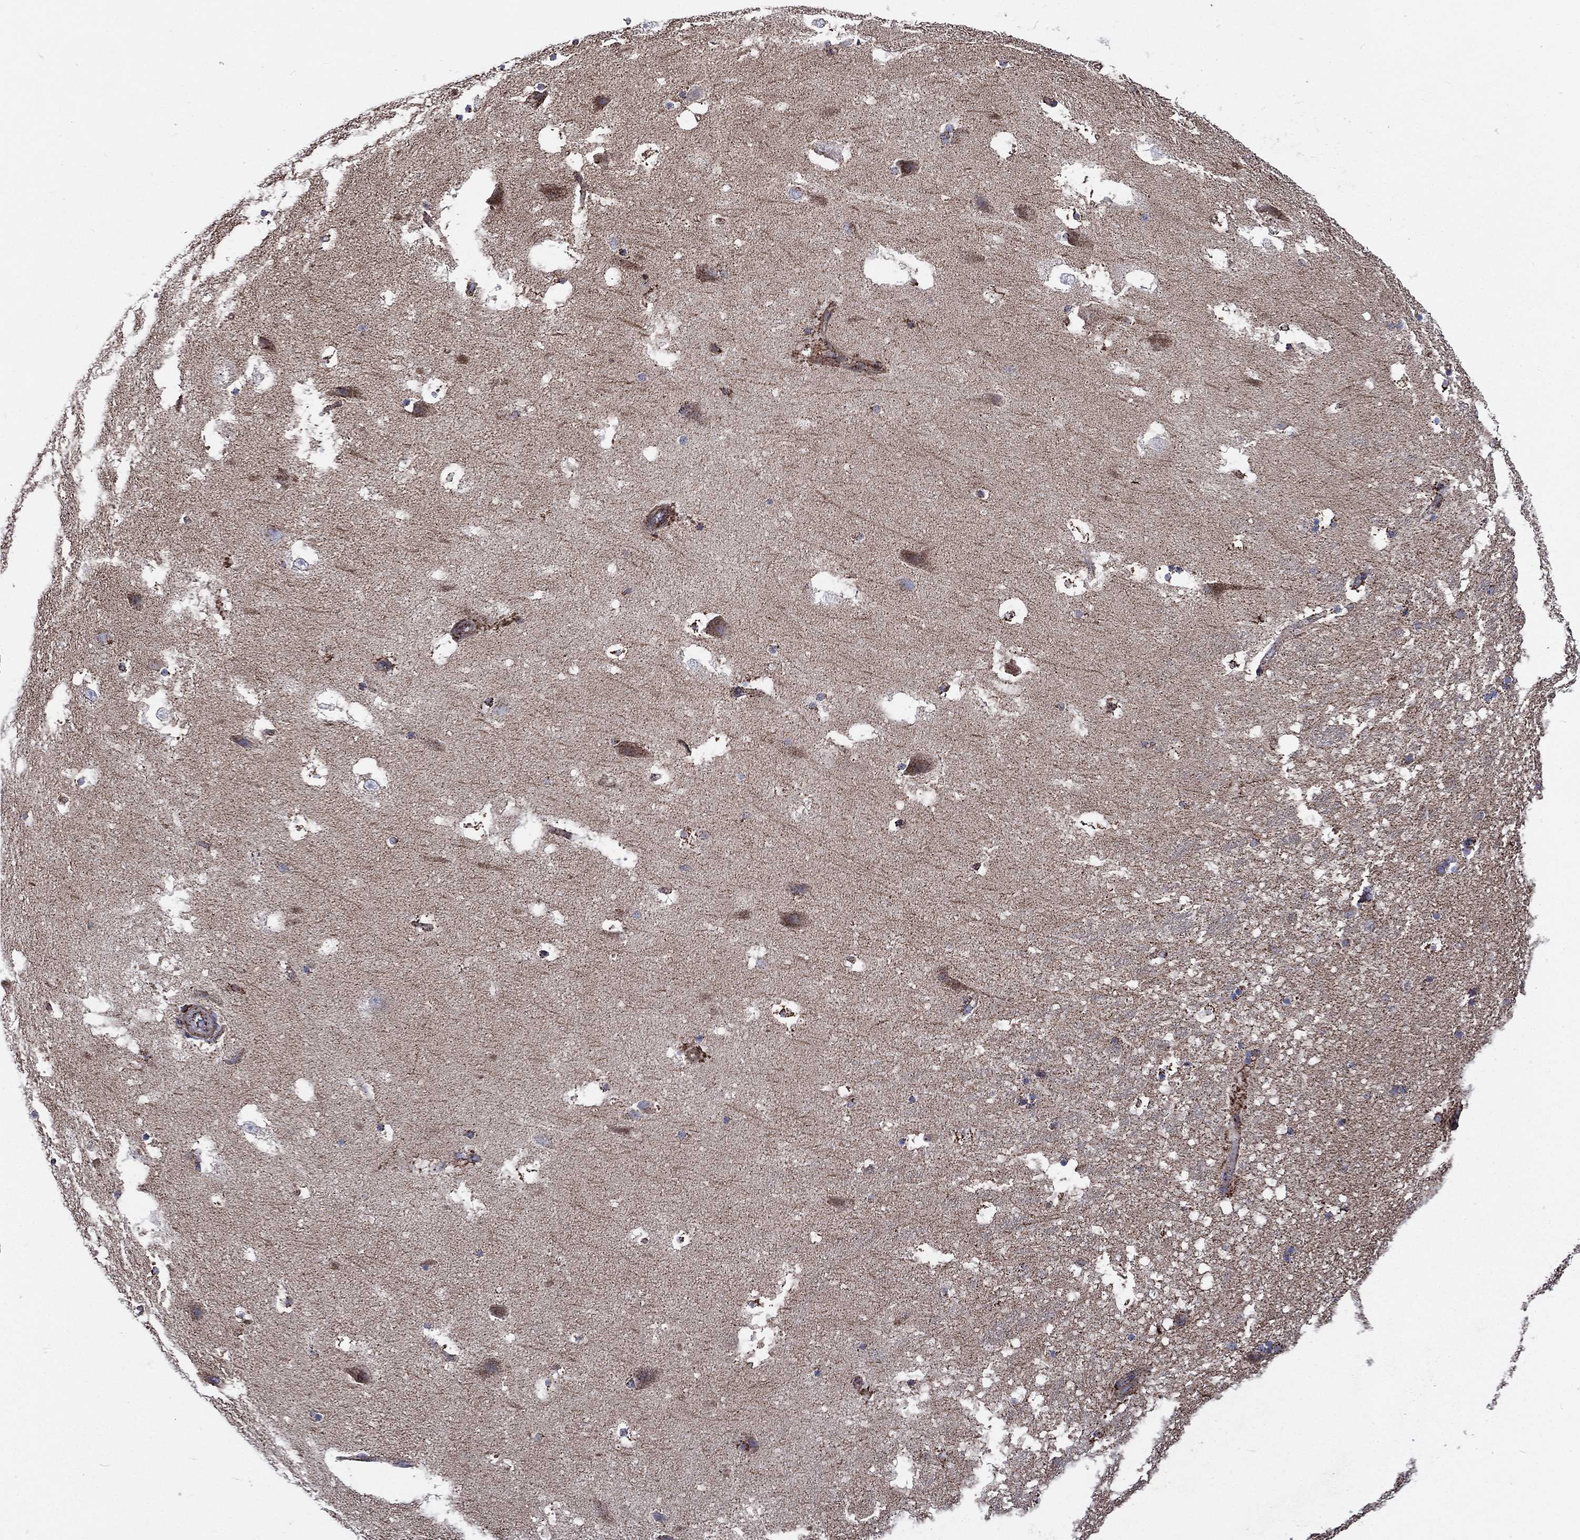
{"staining": {"intensity": "moderate", "quantity": "<25%", "location": "cytoplasmic/membranous"}, "tissue": "hippocampus", "cell_type": "Glial cells", "image_type": "normal", "snomed": [{"axis": "morphology", "description": "Normal tissue, NOS"}, {"axis": "topography", "description": "Hippocampus"}], "caption": "Normal hippocampus was stained to show a protein in brown. There is low levels of moderate cytoplasmic/membranous expression in about <25% of glial cells. The staining was performed using DAB (3,3'-diaminobenzidine), with brown indicating positive protein expression. Nuclei are stained blue with hematoxylin.", "gene": "ANKRD37", "patient": {"sex": "male", "age": 51}}